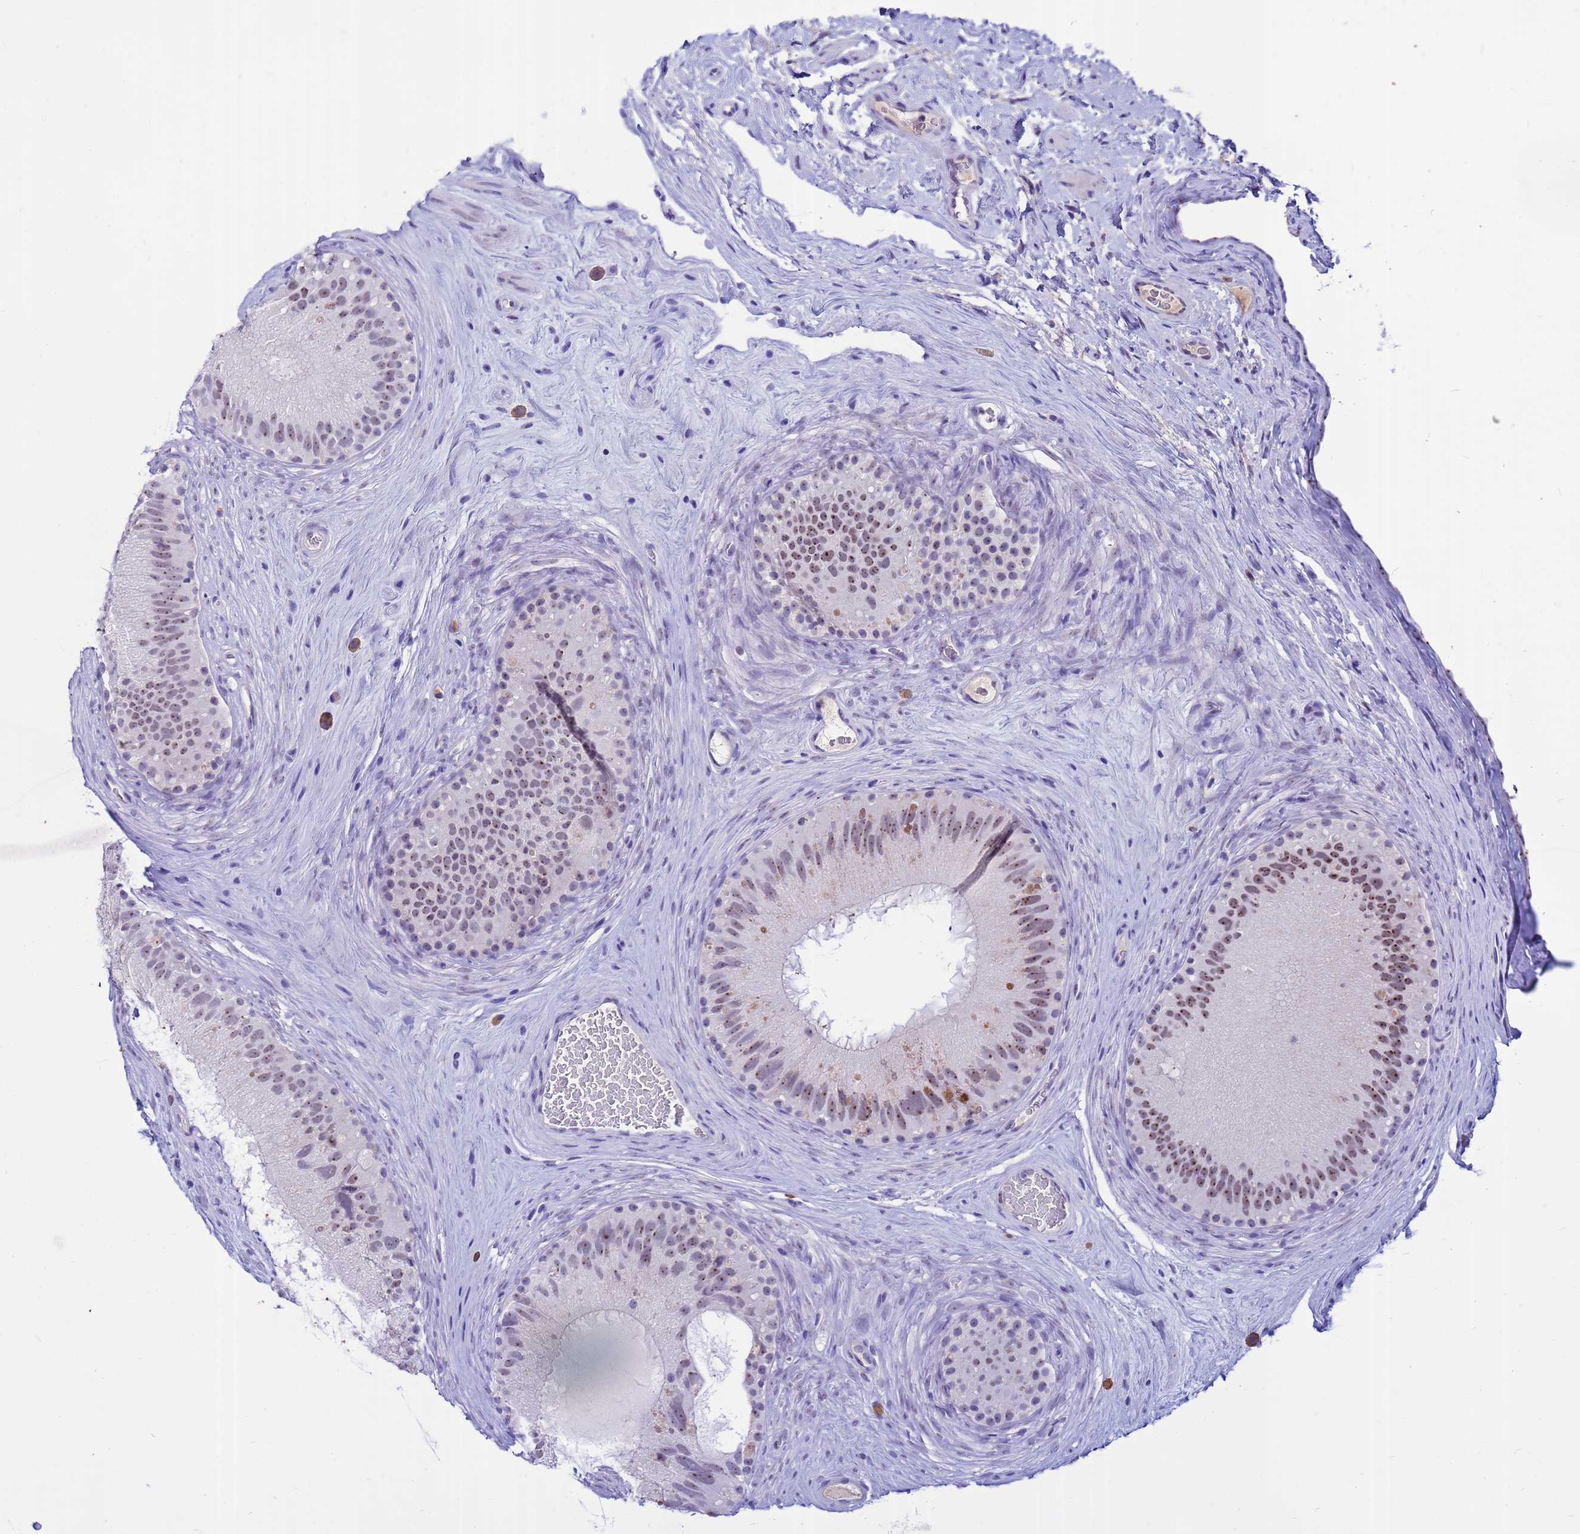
{"staining": {"intensity": "moderate", "quantity": "25%-75%", "location": "nuclear"}, "tissue": "epididymis", "cell_type": "Glandular cells", "image_type": "normal", "snomed": [{"axis": "morphology", "description": "Normal tissue, NOS"}, {"axis": "topography", "description": "Epididymis"}], "caption": "Glandular cells display medium levels of moderate nuclear expression in approximately 25%-75% of cells in benign epididymis.", "gene": "DMRTC2", "patient": {"sex": "male", "age": 50}}